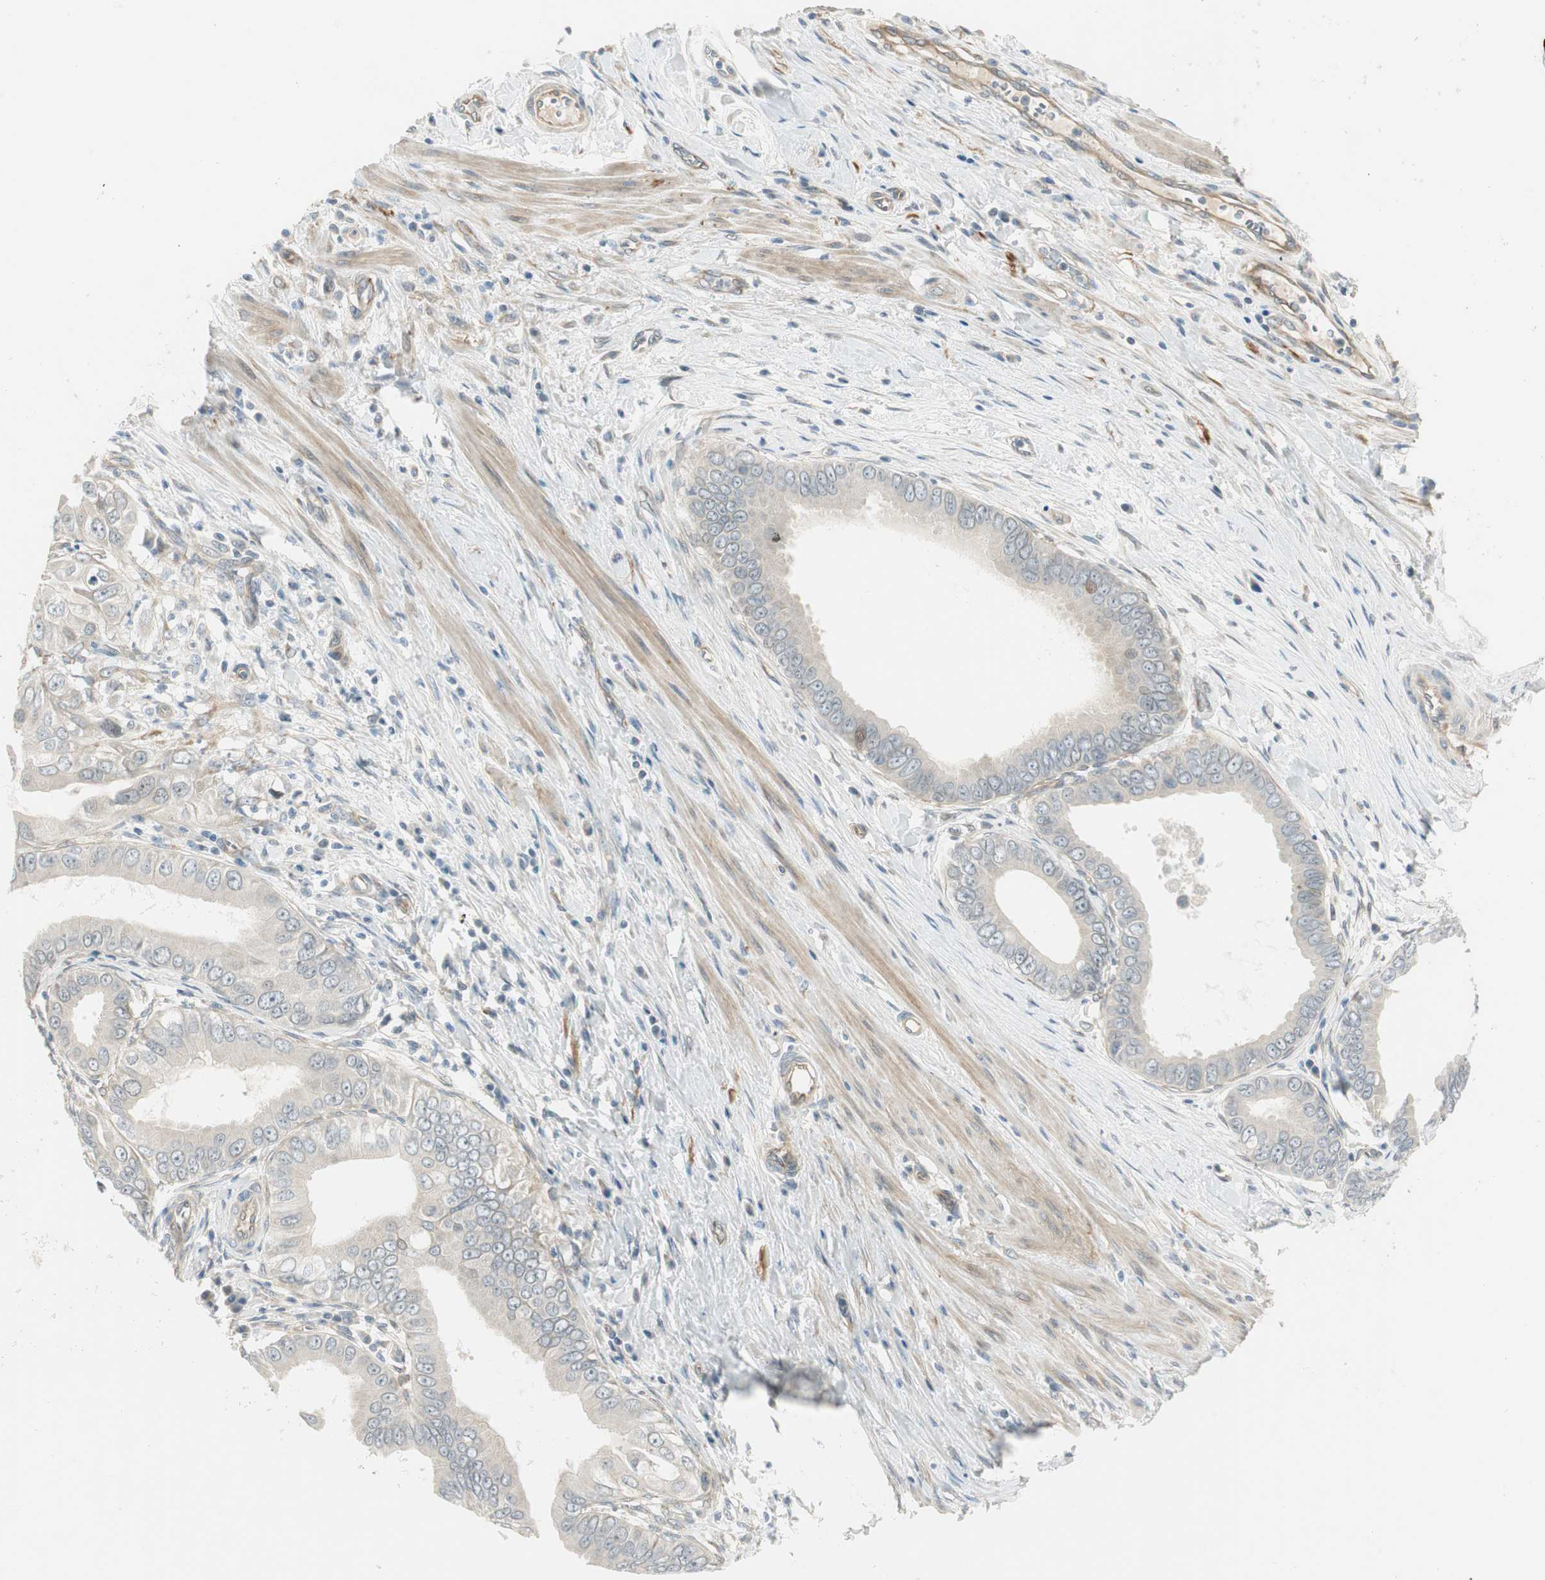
{"staining": {"intensity": "weak", "quantity": "<25%", "location": "nuclear"}, "tissue": "pancreatic cancer", "cell_type": "Tumor cells", "image_type": "cancer", "snomed": [{"axis": "morphology", "description": "Normal tissue, NOS"}, {"axis": "topography", "description": "Lymph node"}], "caption": "A histopathology image of human pancreatic cancer is negative for staining in tumor cells.", "gene": "STON1-GTF2A1L", "patient": {"sex": "male", "age": 50}}